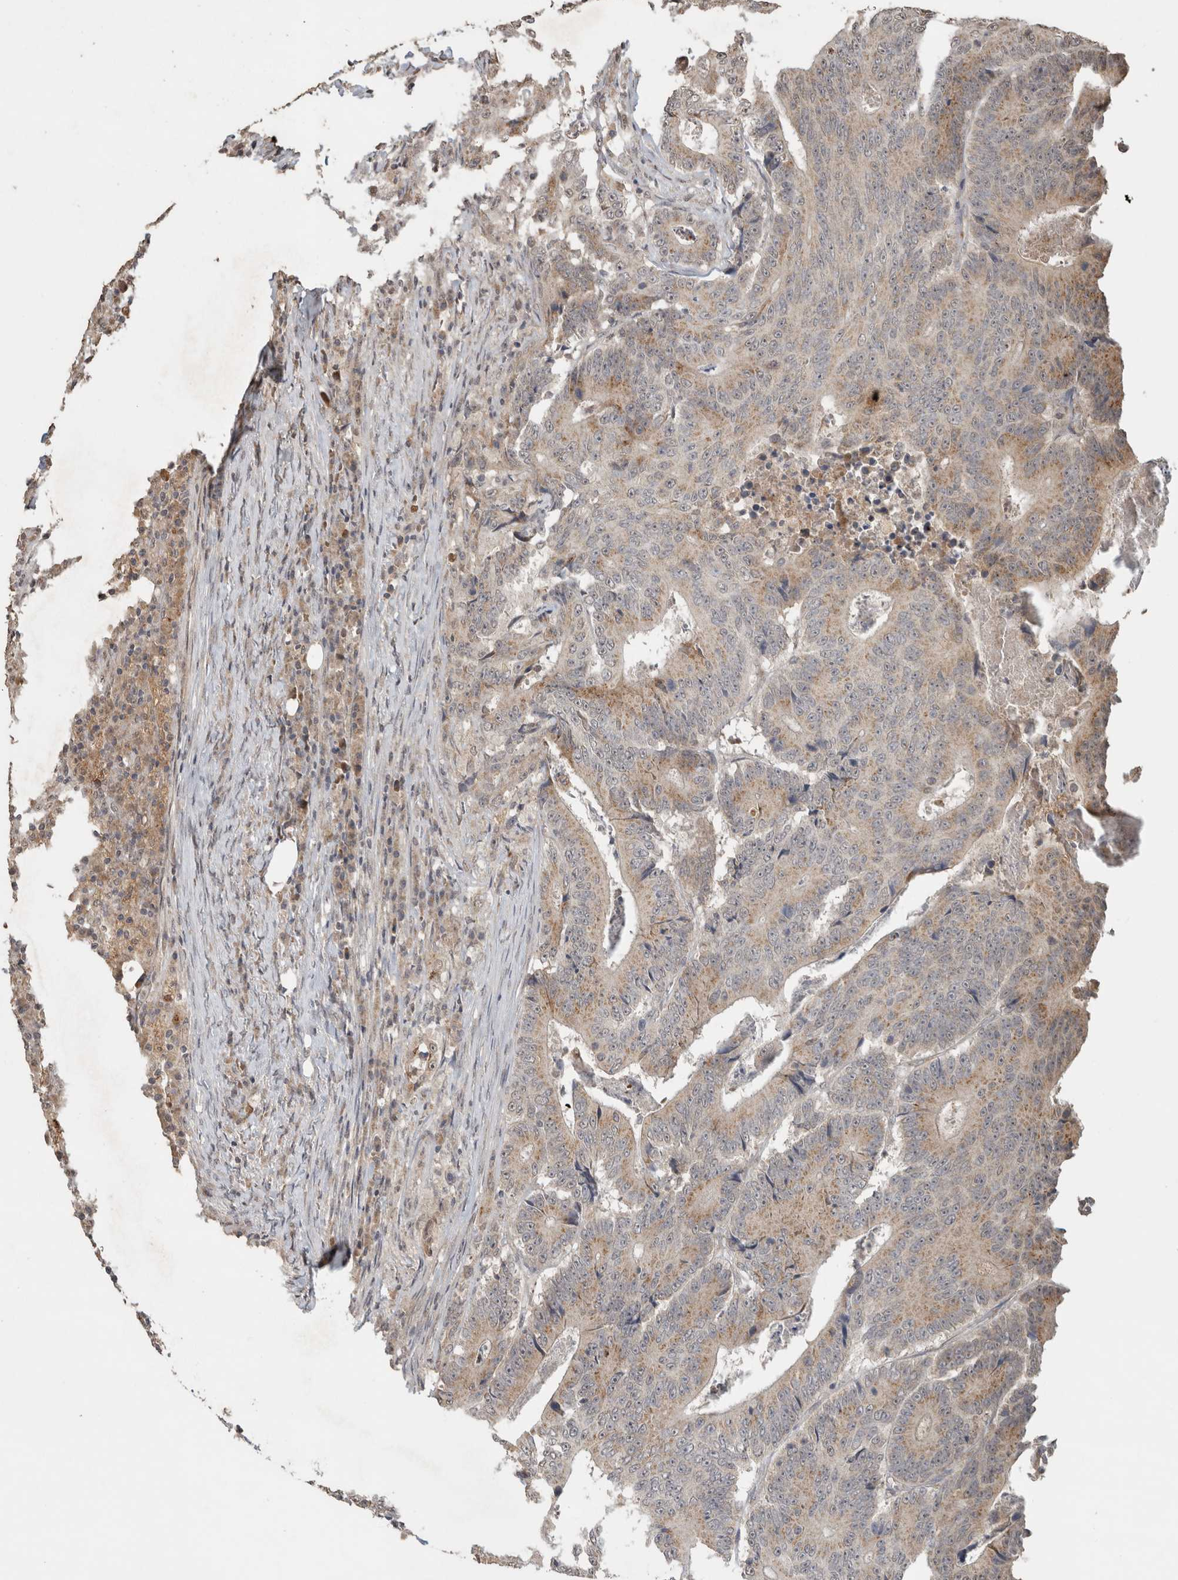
{"staining": {"intensity": "moderate", "quantity": ">75%", "location": "cytoplasmic/membranous"}, "tissue": "colorectal cancer", "cell_type": "Tumor cells", "image_type": "cancer", "snomed": [{"axis": "morphology", "description": "Adenocarcinoma, NOS"}, {"axis": "topography", "description": "Colon"}], "caption": "A micrograph of human colorectal cancer (adenocarcinoma) stained for a protein exhibits moderate cytoplasmic/membranous brown staining in tumor cells.", "gene": "FAM3A", "patient": {"sex": "male", "age": 83}}